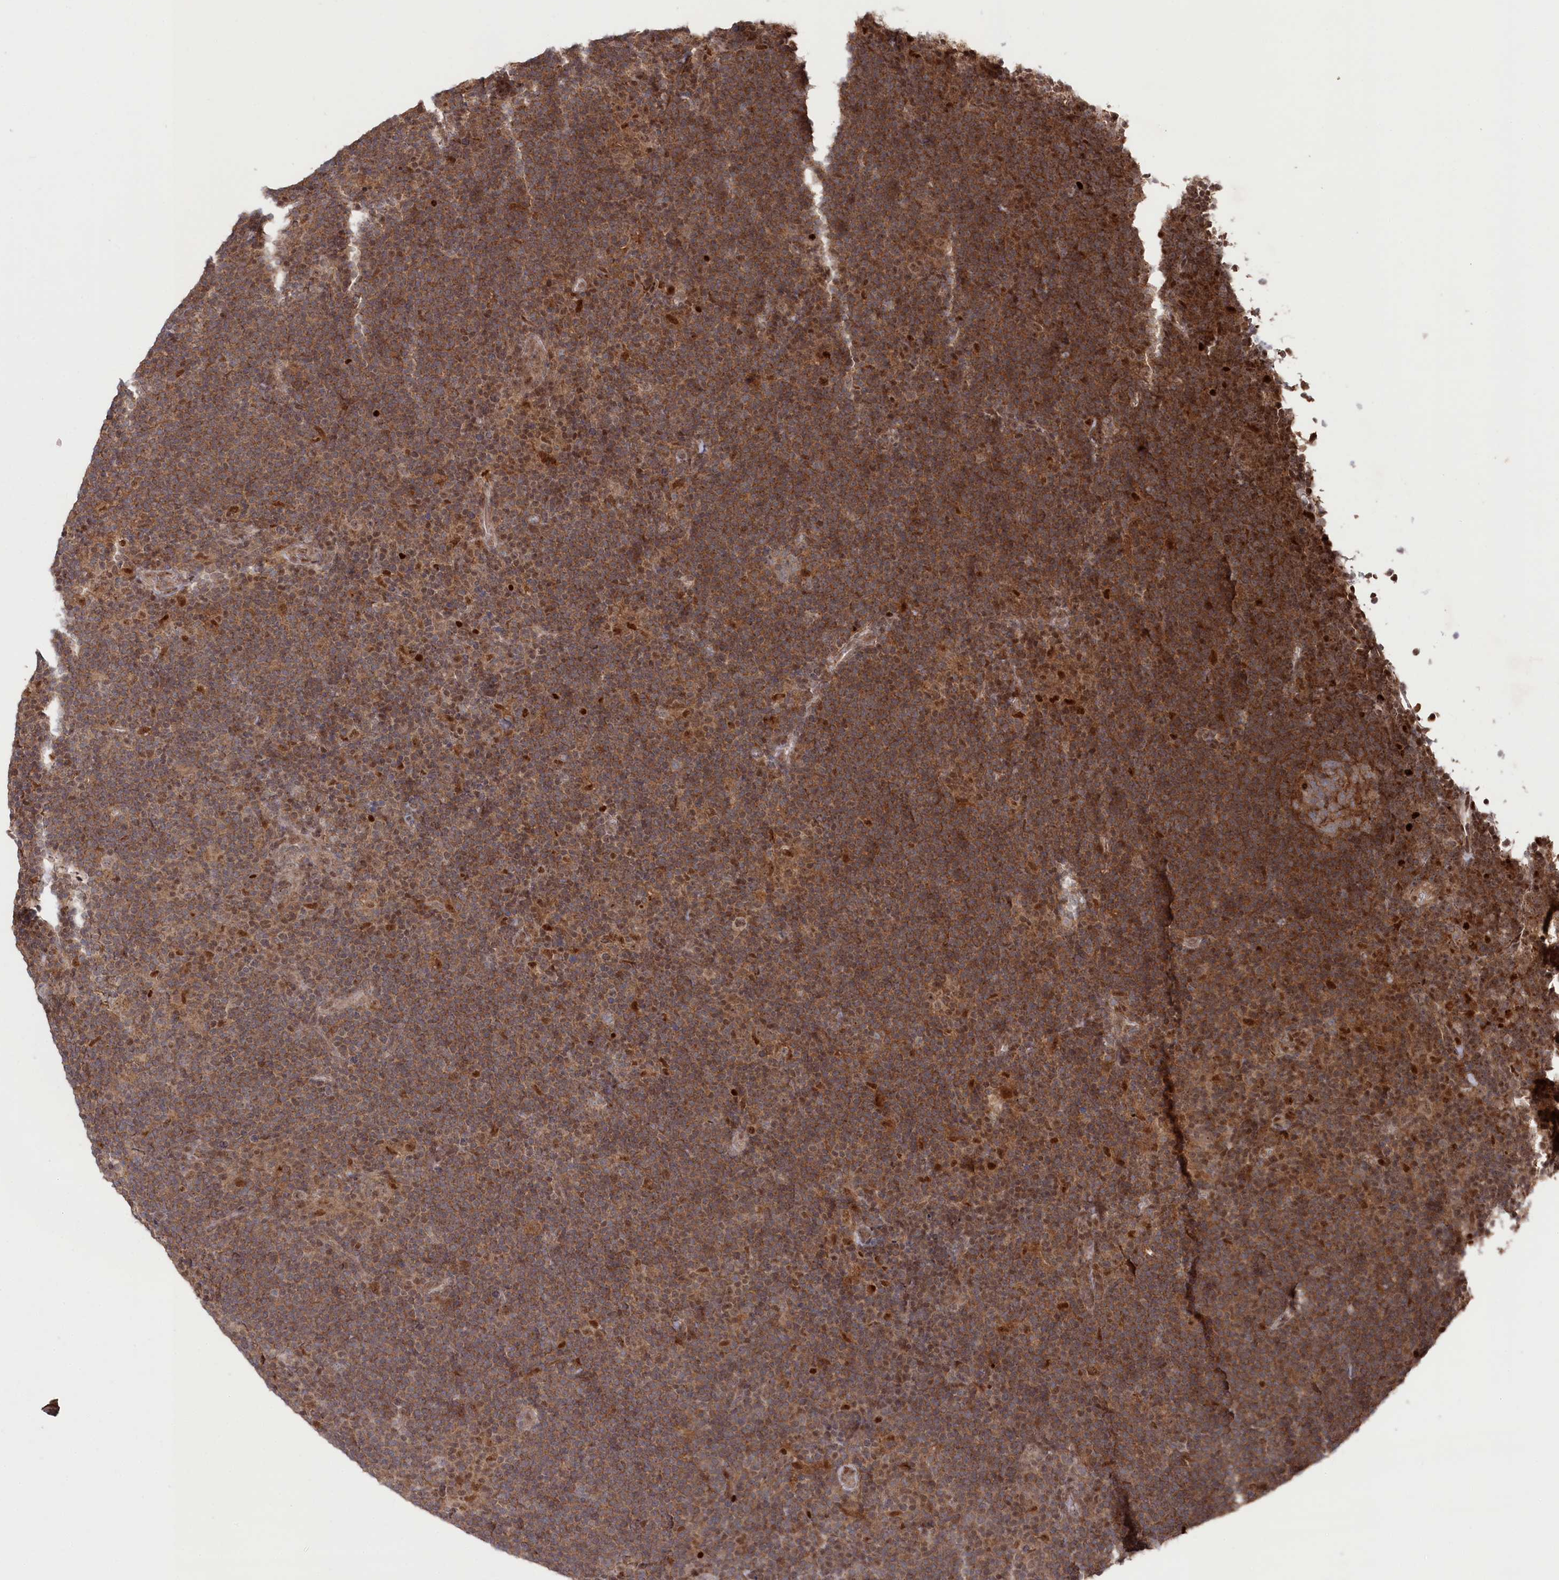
{"staining": {"intensity": "moderate", "quantity": ">75%", "location": "nuclear"}, "tissue": "lymphoma", "cell_type": "Tumor cells", "image_type": "cancer", "snomed": [{"axis": "morphology", "description": "Hodgkin's disease, NOS"}, {"axis": "topography", "description": "Lymph node"}], "caption": "Immunohistochemistry staining of Hodgkin's disease, which shows medium levels of moderate nuclear positivity in approximately >75% of tumor cells indicating moderate nuclear protein positivity. The staining was performed using DAB (3,3'-diaminobenzidine) (brown) for protein detection and nuclei were counterstained in hematoxylin (blue).", "gene": "BORCS7", "patient": {"sex": "female", "age": 57}}